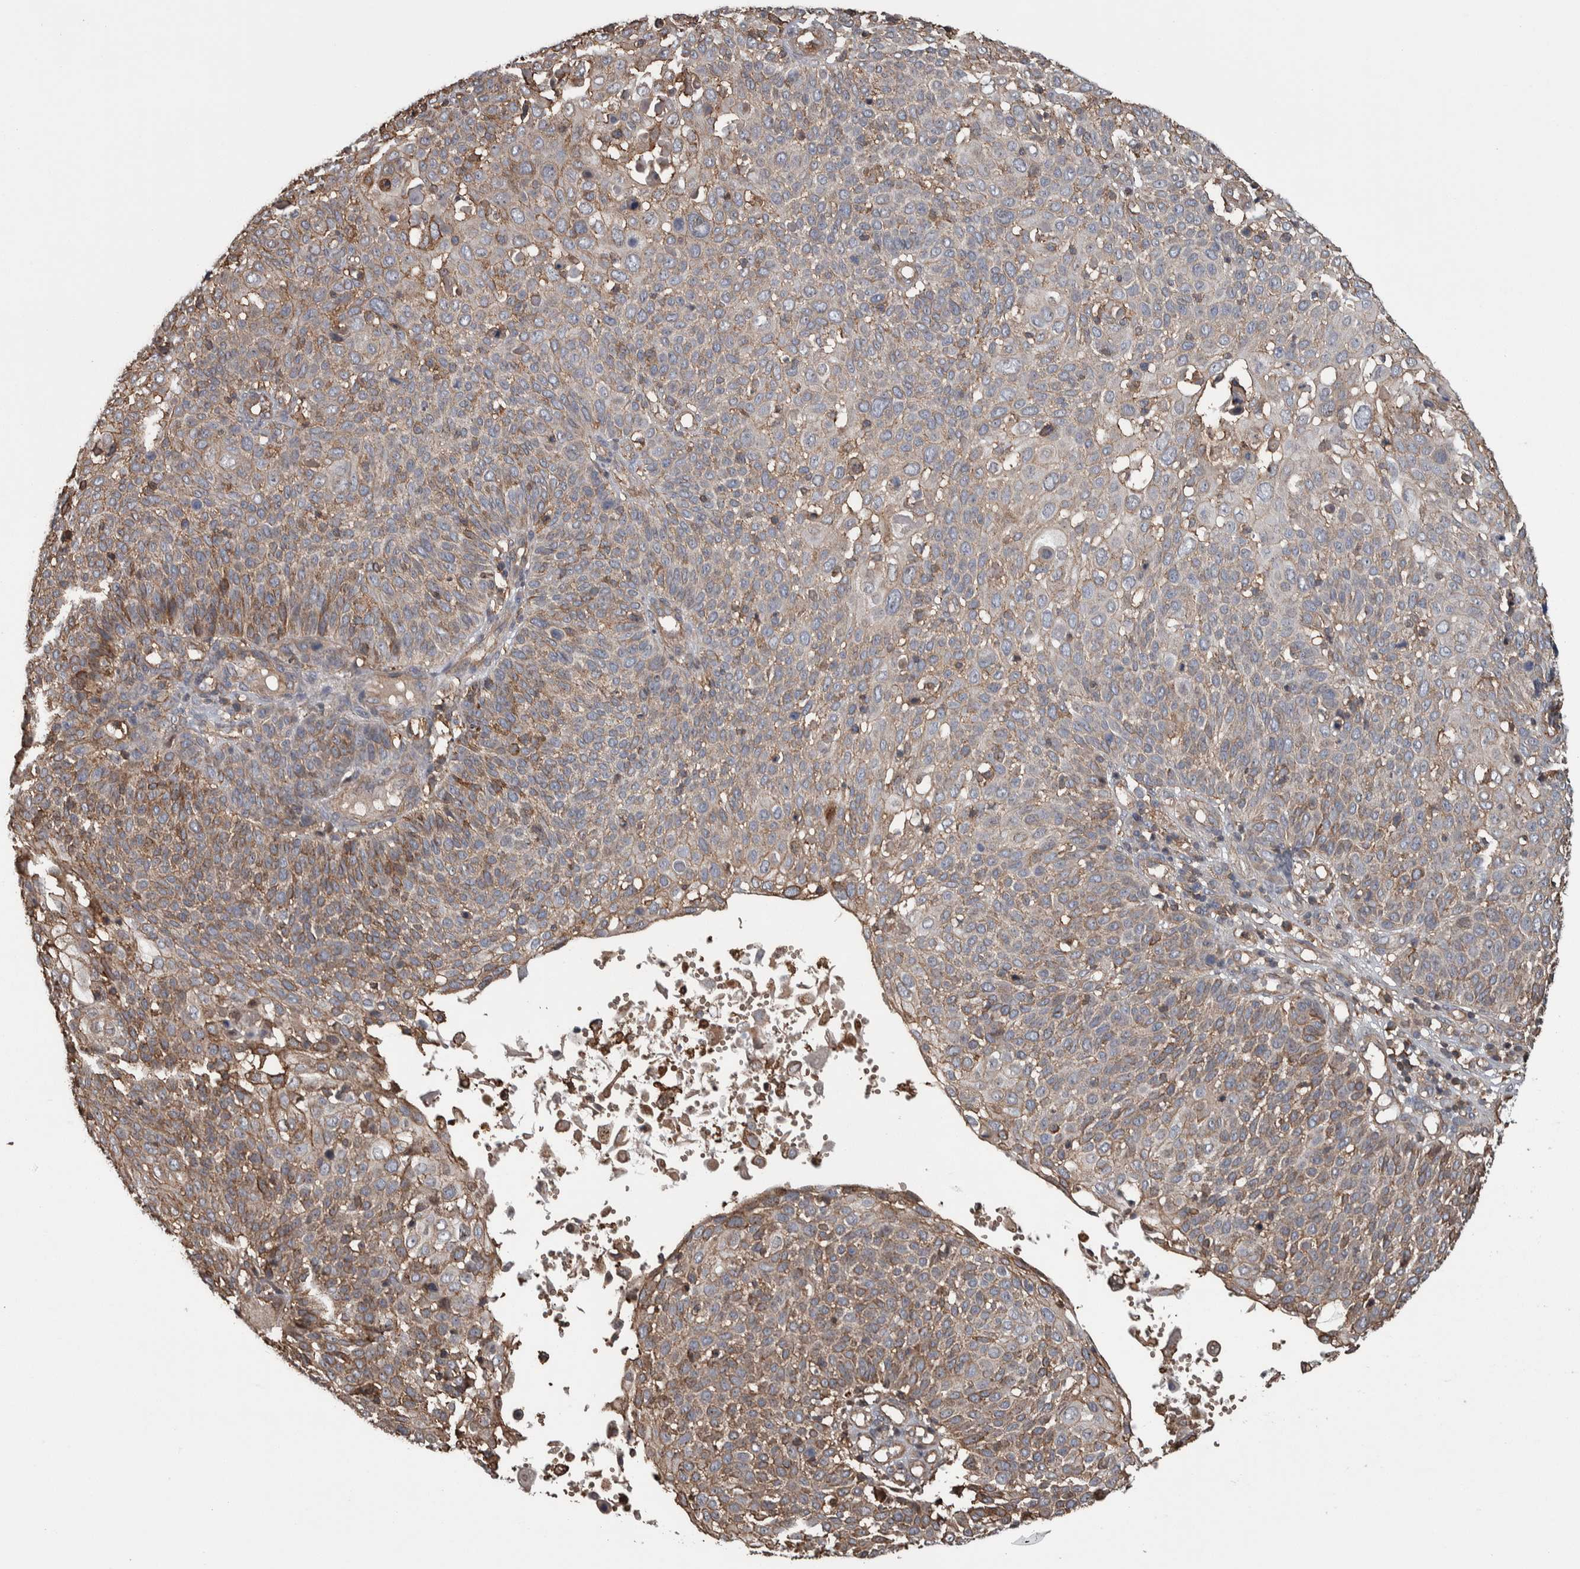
{"staining": {"intensity": "weak", "quantity": "25%-75%", "location": "cytoplasmic/membranous"}, "tissue": "cervical cancer", "cell_type": "Tumor cells", "image_type": "cancer", "snomed": [{"axis": "morphology", "description": "Squamous cell carcinoma, NOS"}, {"axis": "topography", "description": "Cervix"}], "caption": "Protein analysis of cervical cancer tissue reveals weak cytoplasmic/membranous positivity in about 25%-75% of tumor cells.", "gene": "ENPP2", "patient": {"sex": "female", "age": 74}}